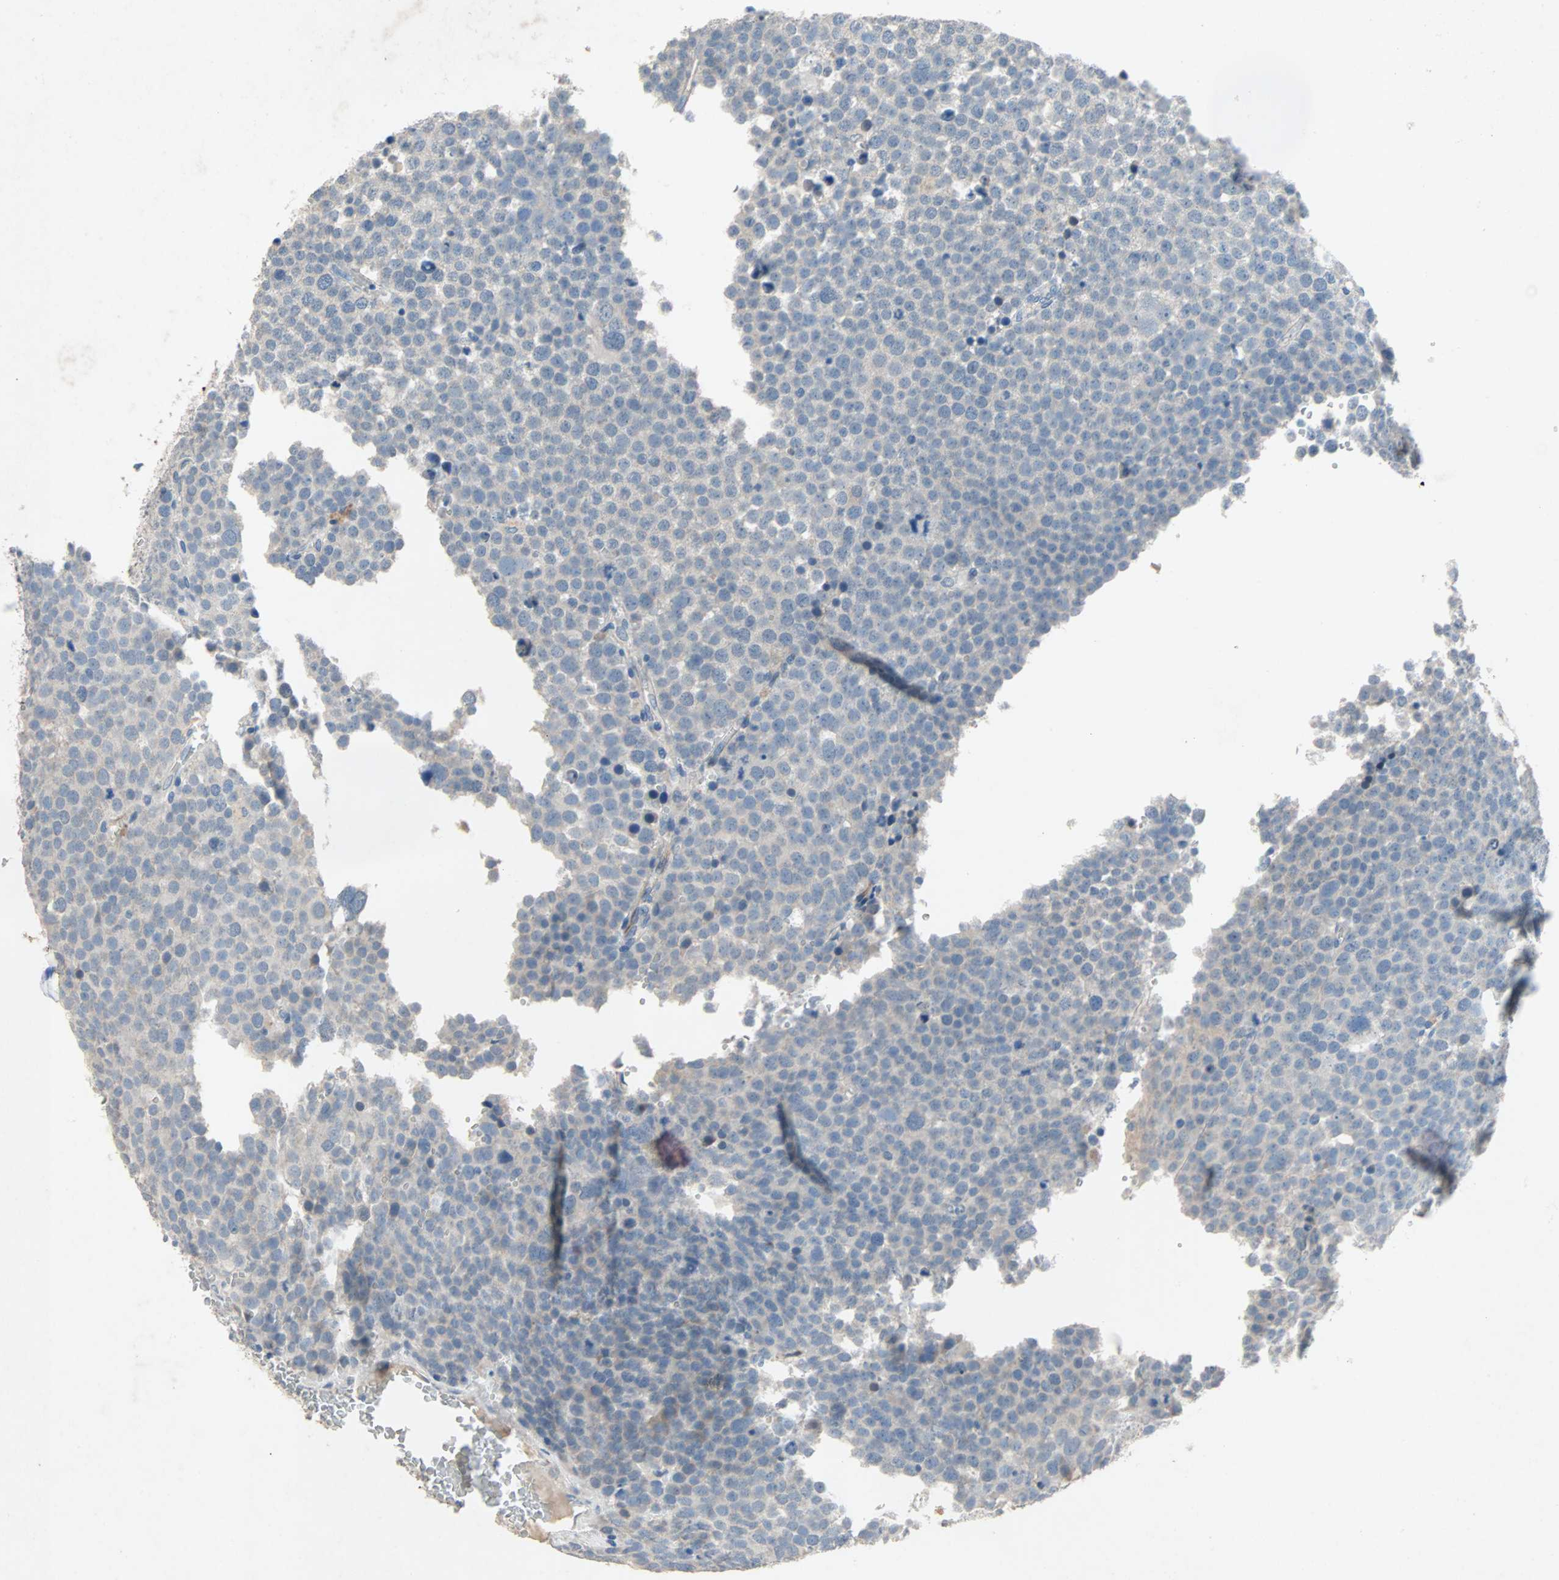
{"staining": {"intensity": "negative", "quantity": "none", "location": "none"}, "tissue": "testis cancer", "cell_type": "Tumor cells", "image_type": "cancer", "snomed": [{"axis": "morphology", "description": "Seminoma, NOS"}, {"axis": "topography", "description": "Testis"}], "caption": "This is an immunohistochemistry (IHC) histopathology image of testis cancer. There is no expression in tumor cells.", "gene": "PCDHB2", "patient": {"sex": "male", "age": 71}}